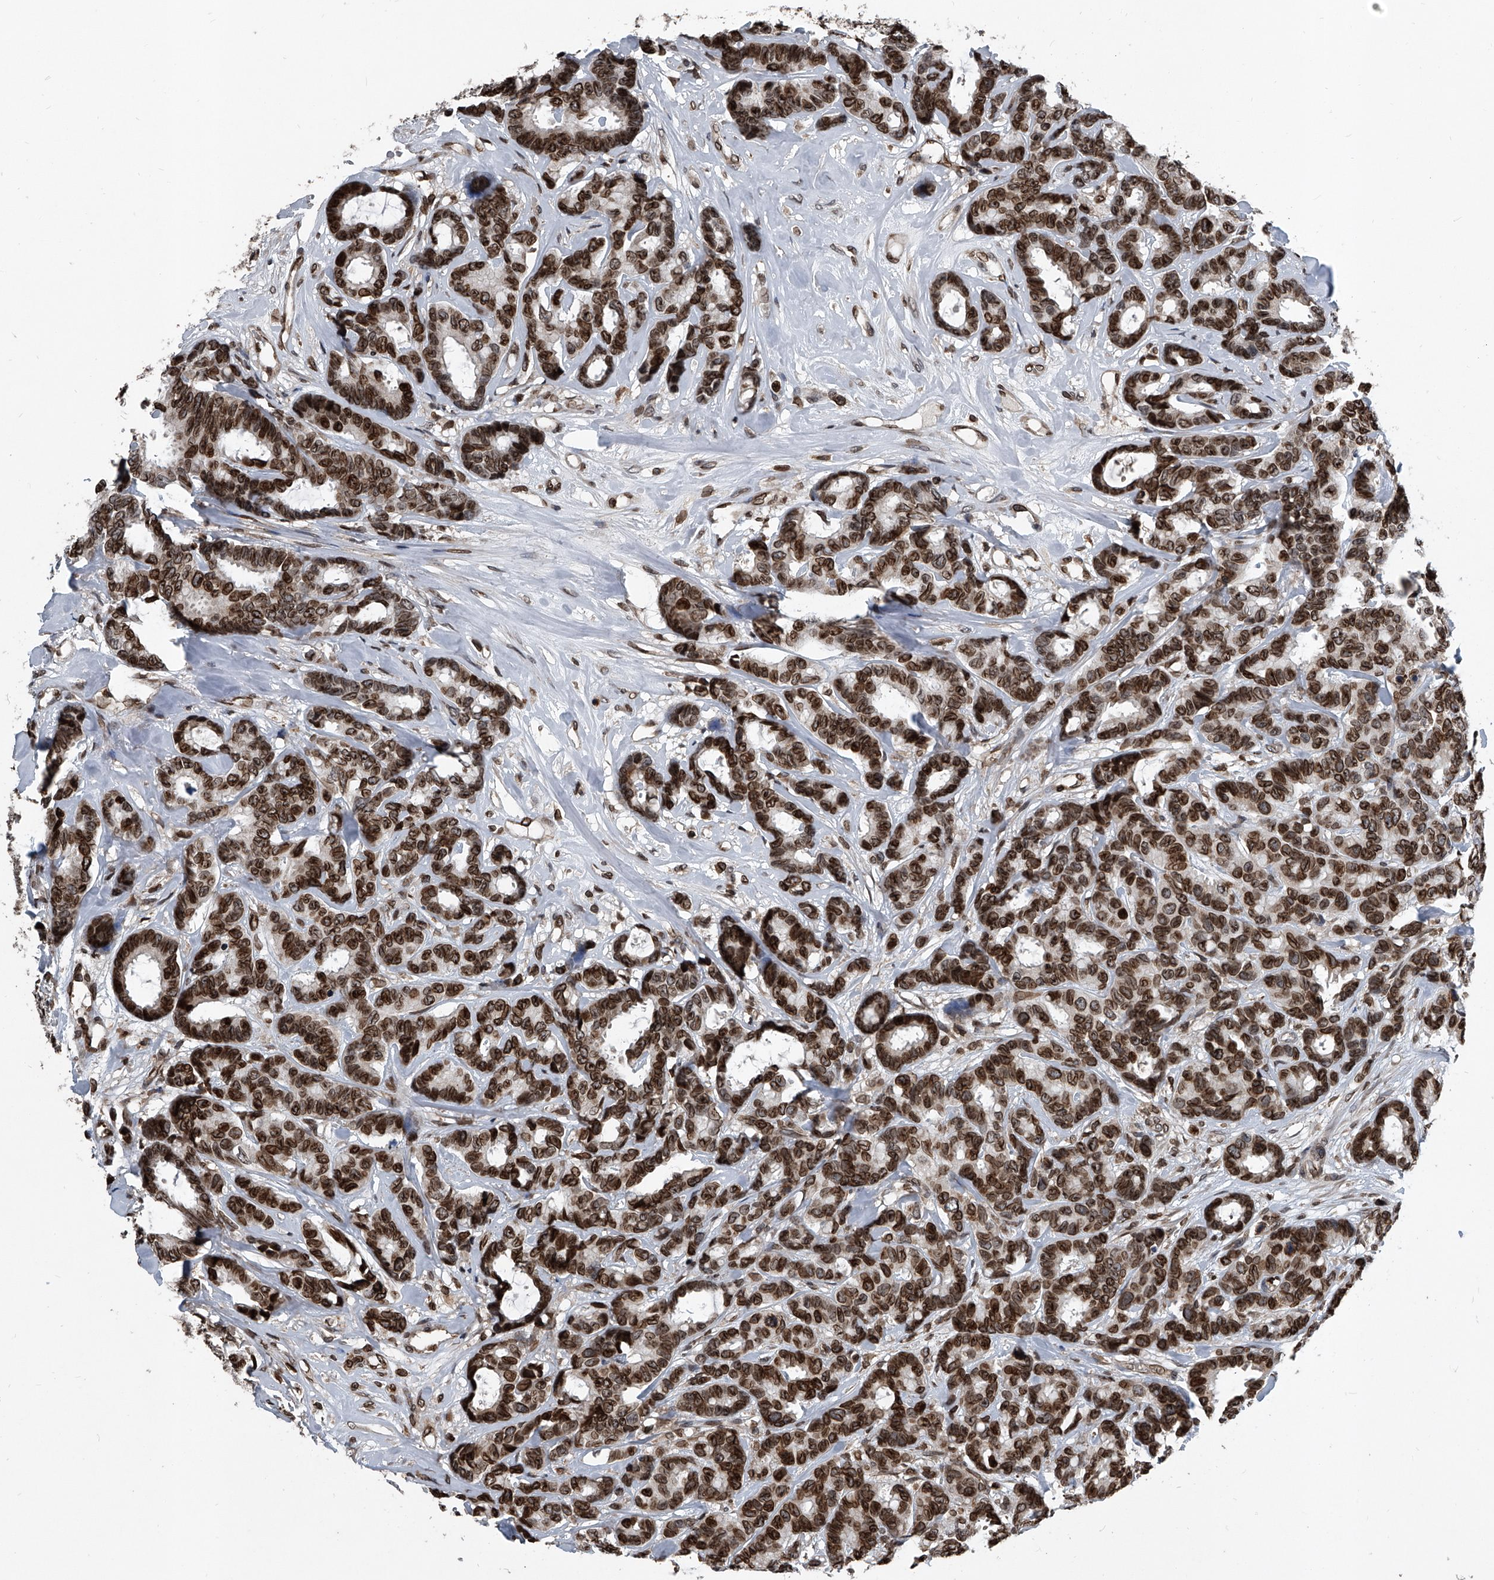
{"staining": {"intensity": "moderate", "quantity": ">75%", "location": "nuclear"}, "tissue": "breast cancer", "cell_type": "Tumor cells", "image_type": "cancer", "snomed": [{"axis": "morphology", "description": "Duct carcinoma"}, {"axis": "topography", "description": "Breast"}], "caption": "A brown stain shows moderate nuclear expression of a protein in human breast cancer (invasive ductal carcinoma) tumor cells.", "gene": "PHF20", "patient": {"sex": "female", "age": 87}}